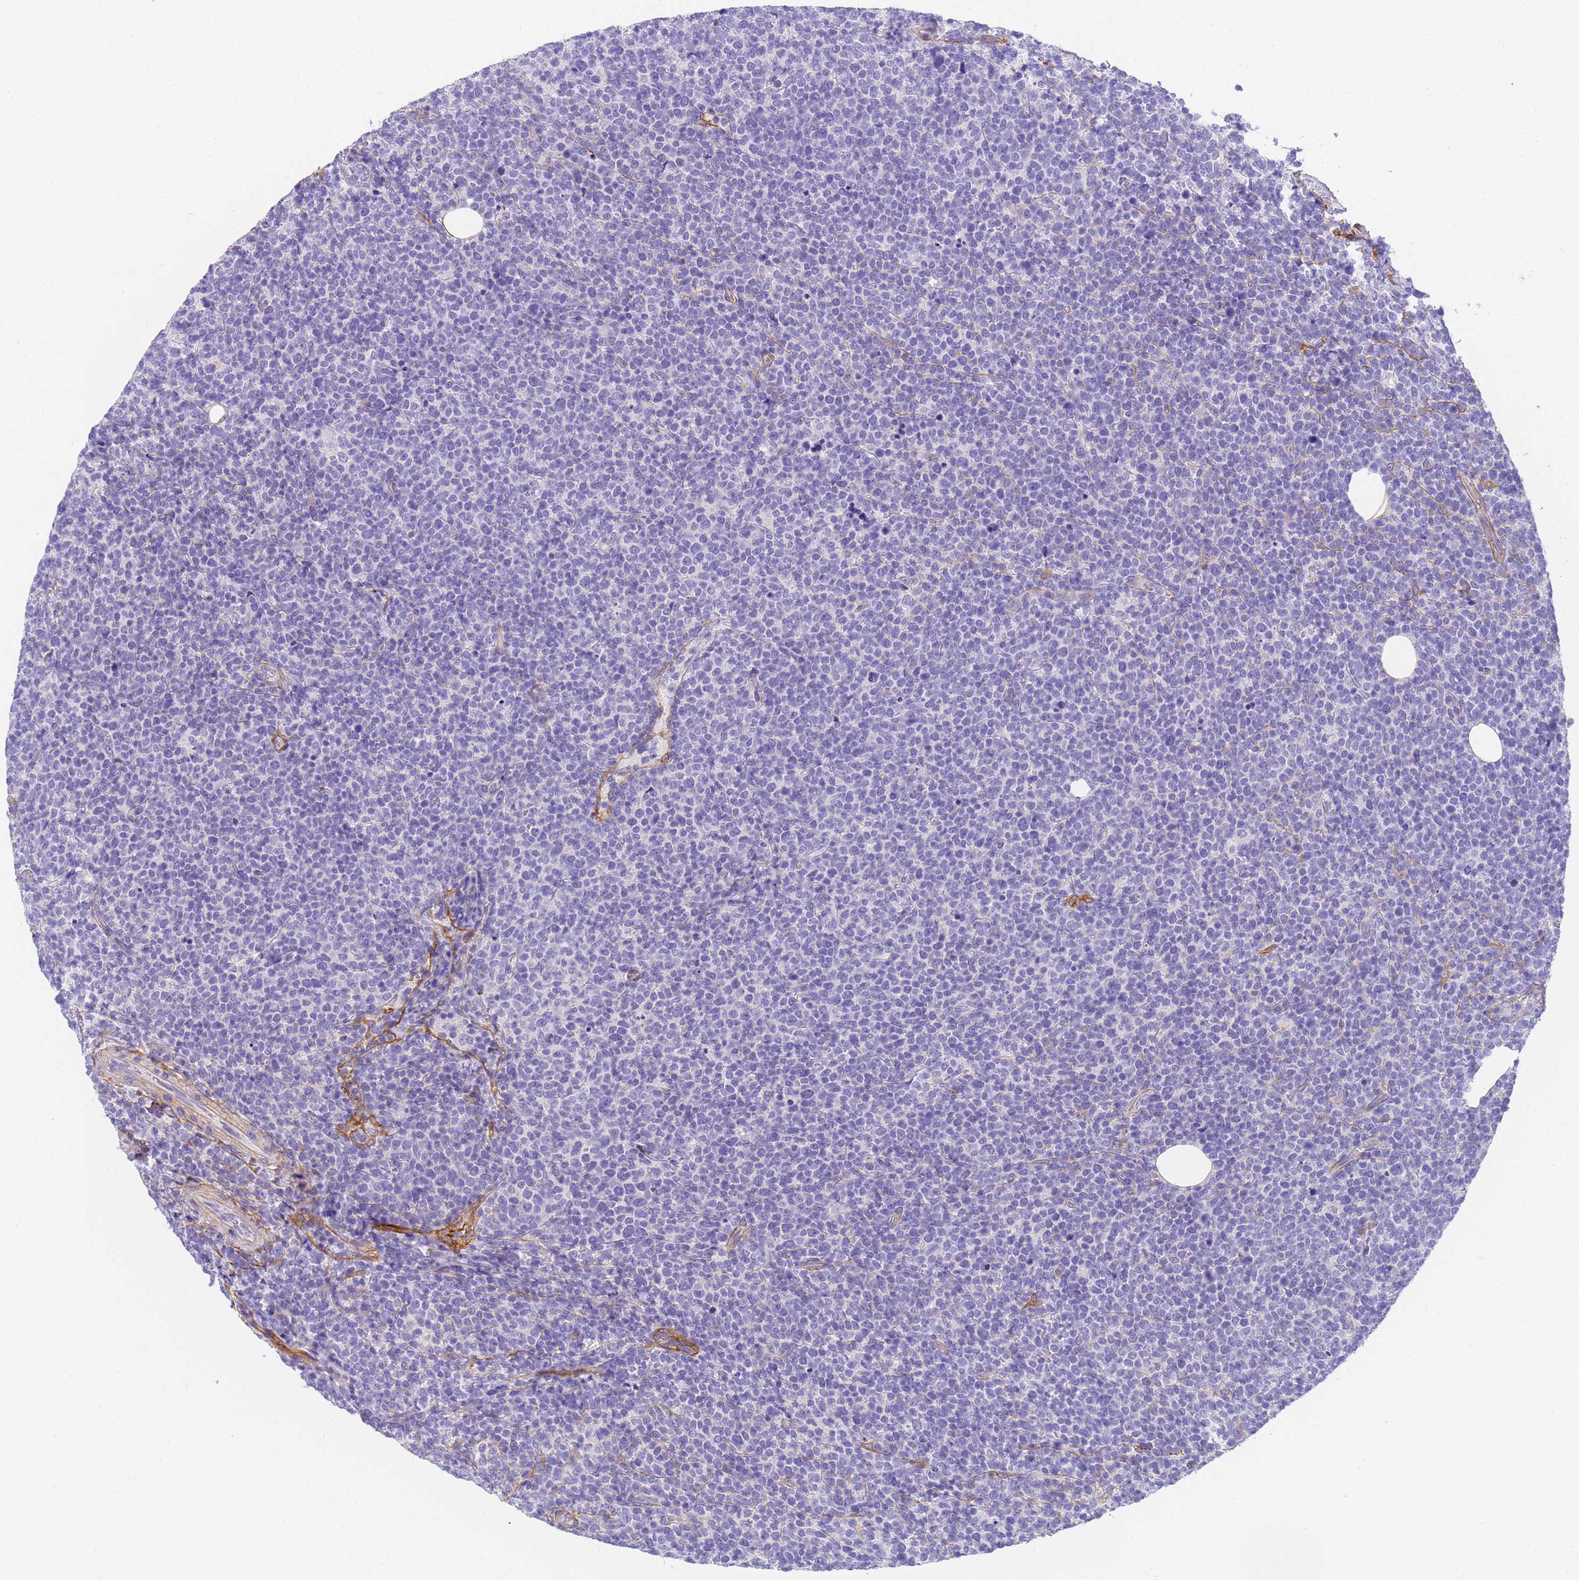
{"staining": {"intensity": "negative", "quantity": "none", "location": "none"}, "tissue": "lymphoma", "cell_type": "Tumor cells", "image_type": "cancer", "snomed": [{"axis": "morphology", "description": "Malignant lymphoma, non-Hodgkin's type, High grade"}, {"axis": "topography", "description": "Lymph node"}], "caption": "High magnification brightfield microscopy of malignant lymphoma, non-Hodgkin's type (high-grade) stained with DAB (3,3'-diaminobenzidine) (brown) and counterstained with hematoxylin (blue): tumor cells show no significant staining.", "gene": "MVB12A", "patient": {"sex": "male", "age": 61}}